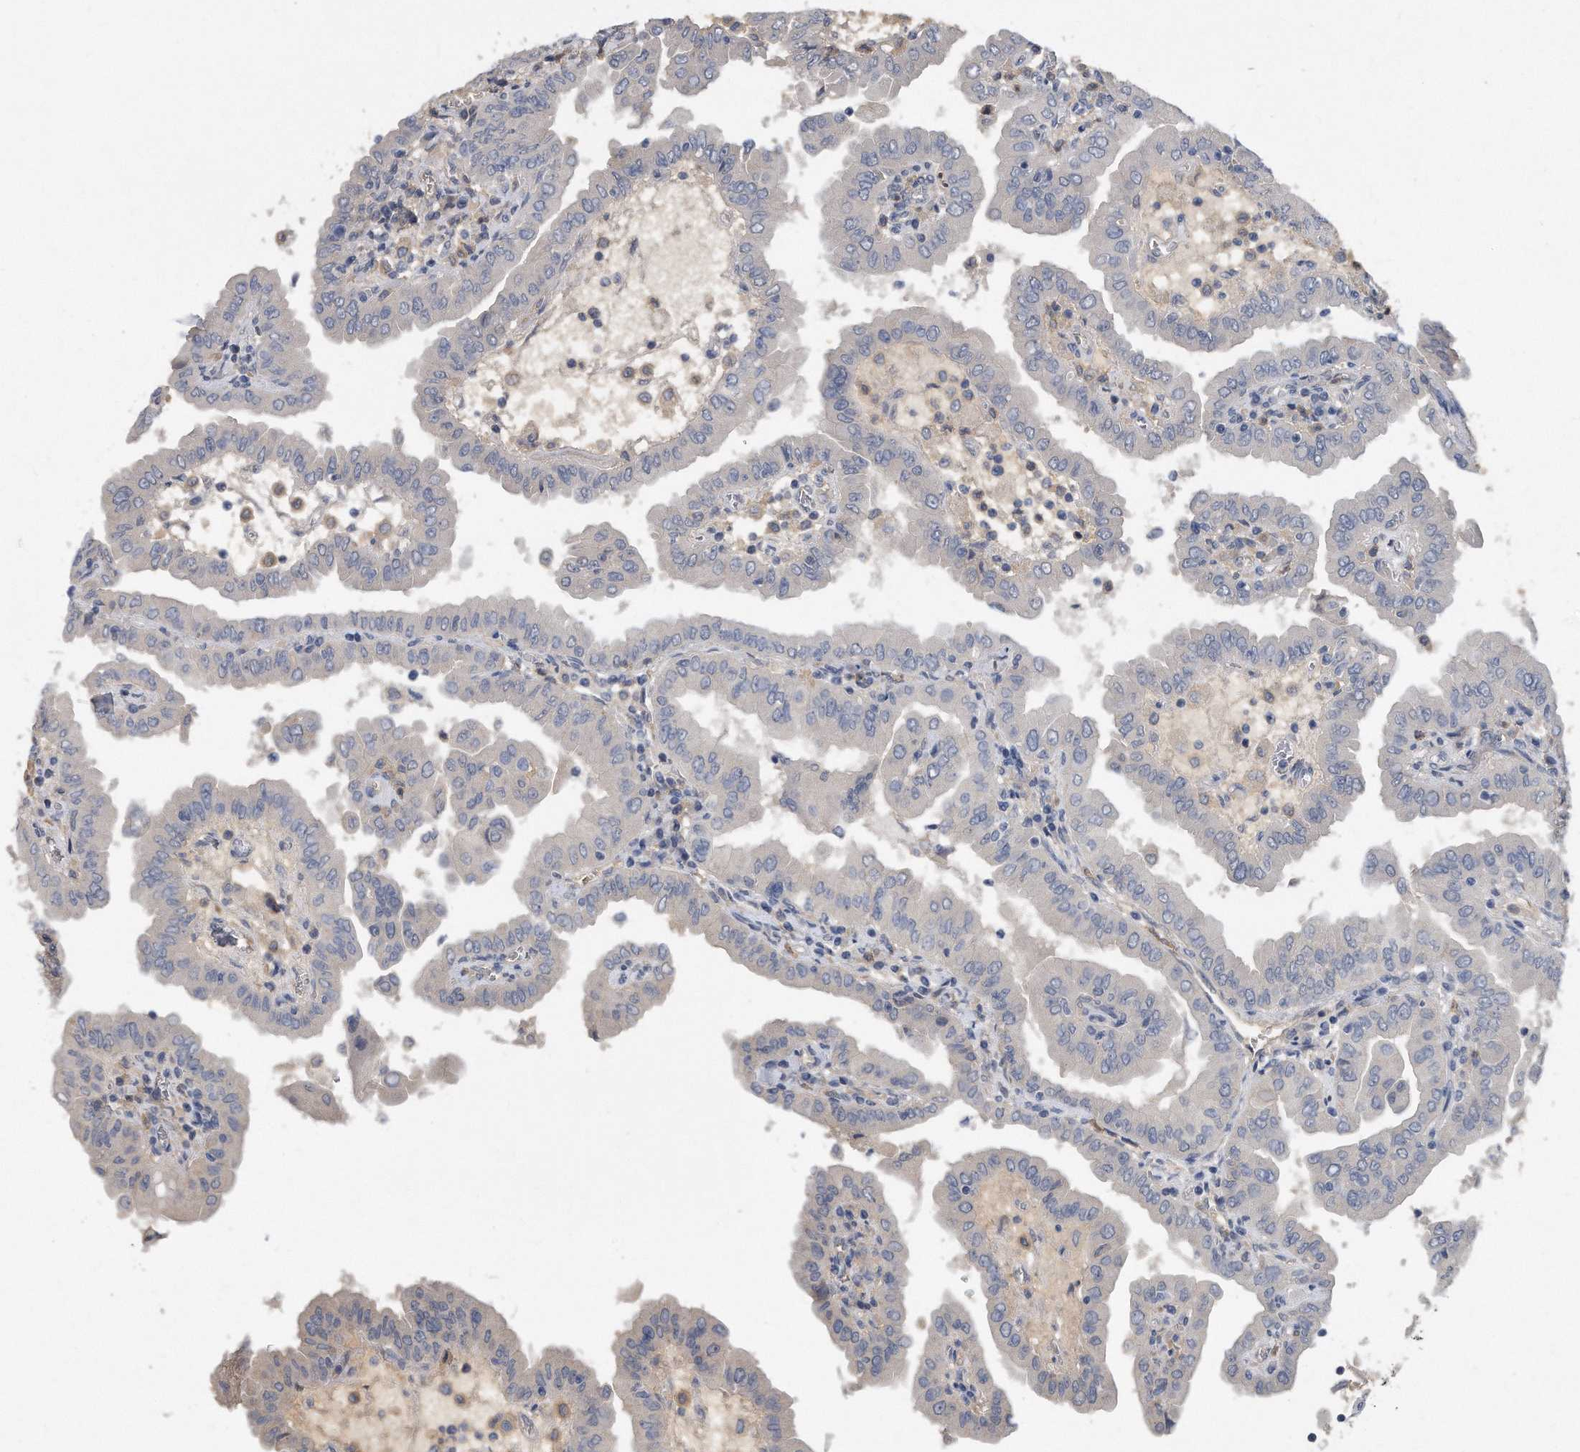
{"staining": {"intensity": "negative", "quantity": "none", "location": "none"}, "tissue": "thyroid cancer", "cell_type": "Tumor cells", "image_type": "cancer", "snomed": [{"axis": "morphology", "description": "Papillary adenocarcinoma, NOS"}, {"axis": "topography", "description": "Thyroid gland"}], "caption": "This histopathology image is of thyroid cancer stained with immunohistochemistry (IHC) to label a protein in brown with the nuclei are counter-stained blue. There is no expression in tumor cells.", "gene": "HOMER3", "patient": {"sex": "male", "age": 33}}